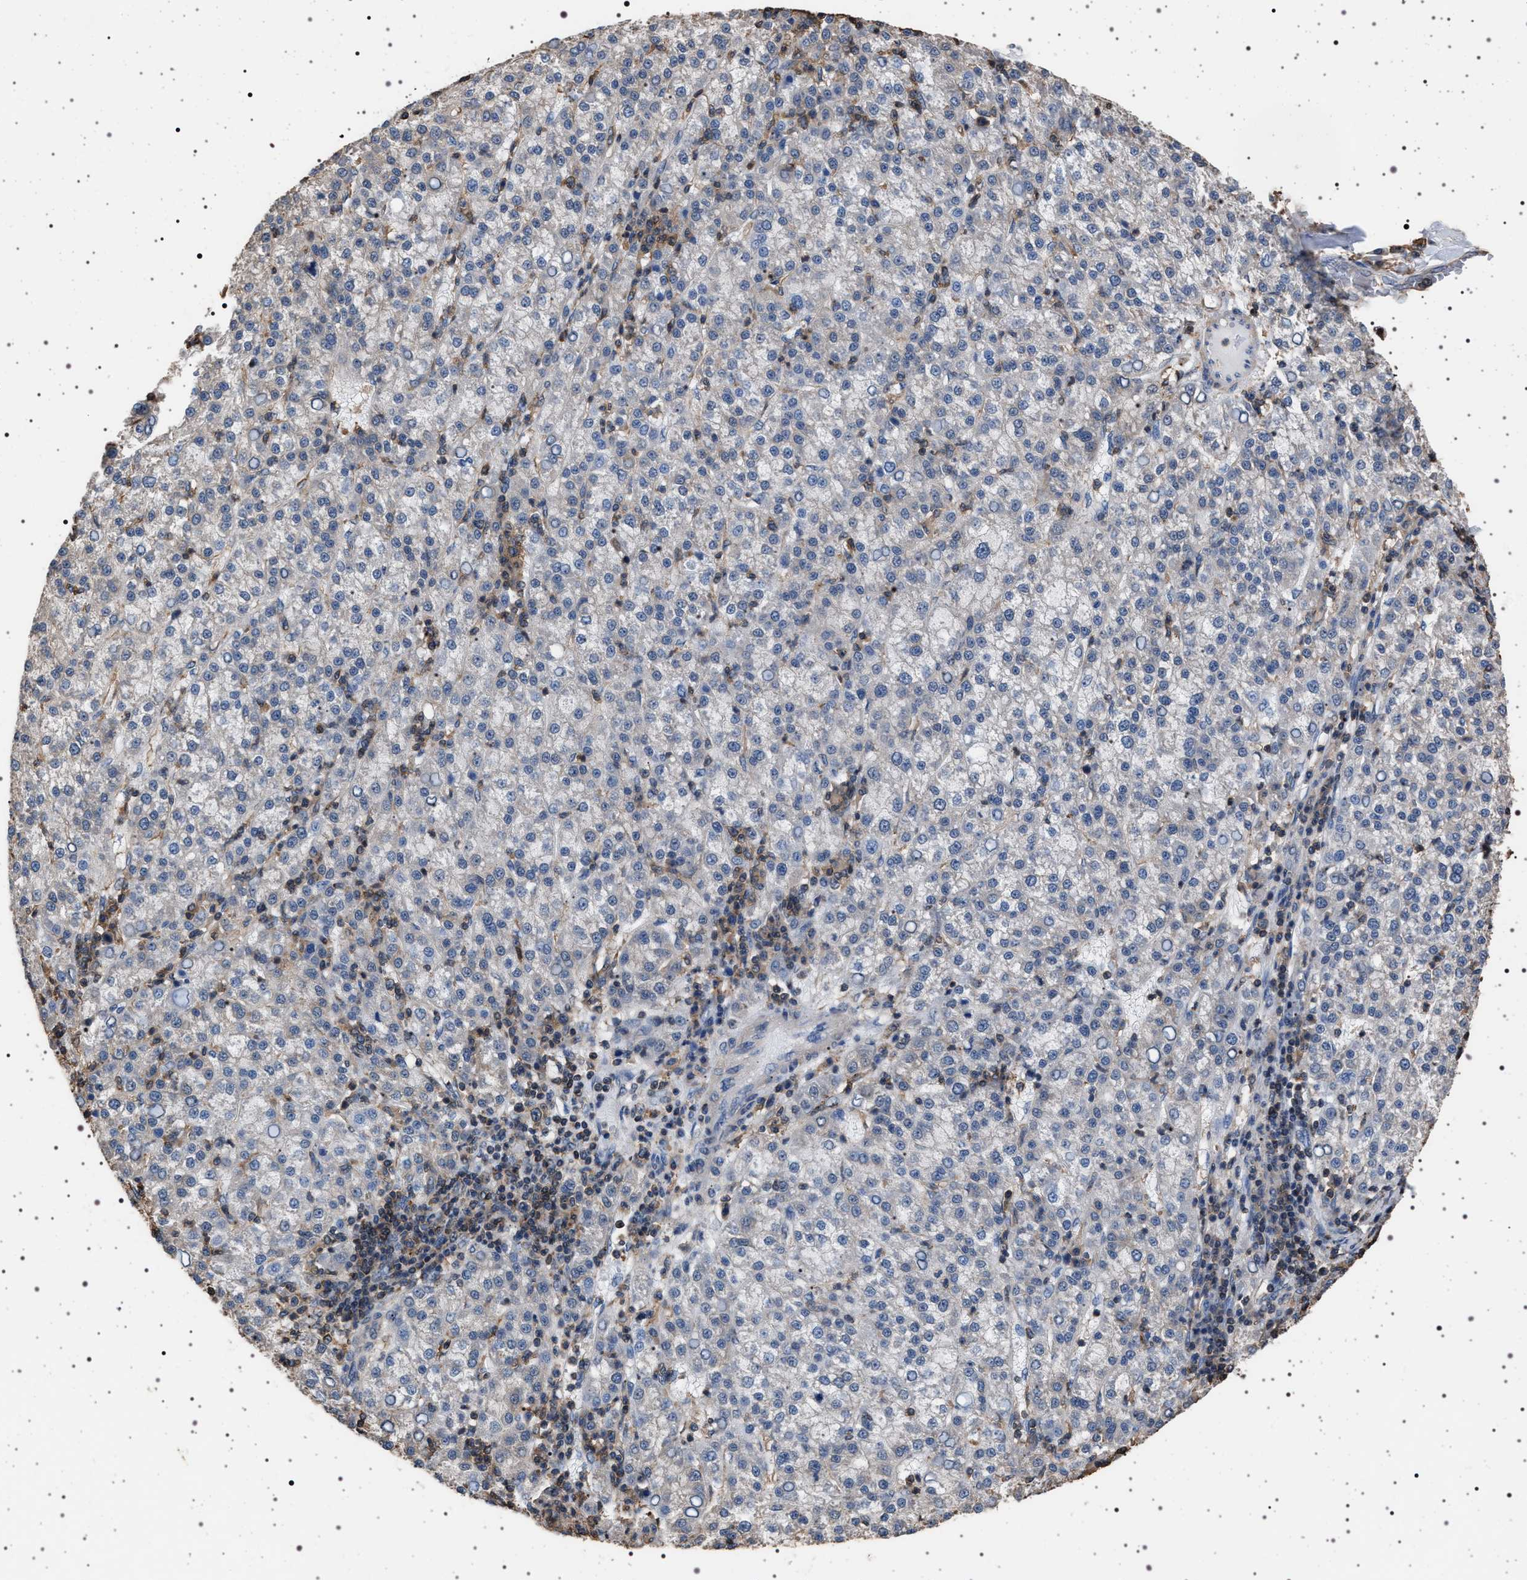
{"staining": {"intensity": "negative", "quantity": "none", "location": "none"}, "tissue": "liver cancer", "cell_type": "Tumor cells", "image_type": "cancer", "snomed": [{"axis": "morphology", "description": "Carcinoma, Hepatocellular, NOS"}, {"axis": "topography", "description": "Liver"}], "caption": "There is no significant staining in tumor cells of liver cancer.", "gene": "SMAP2", "patient": {"sex": "female", "age": 58}}